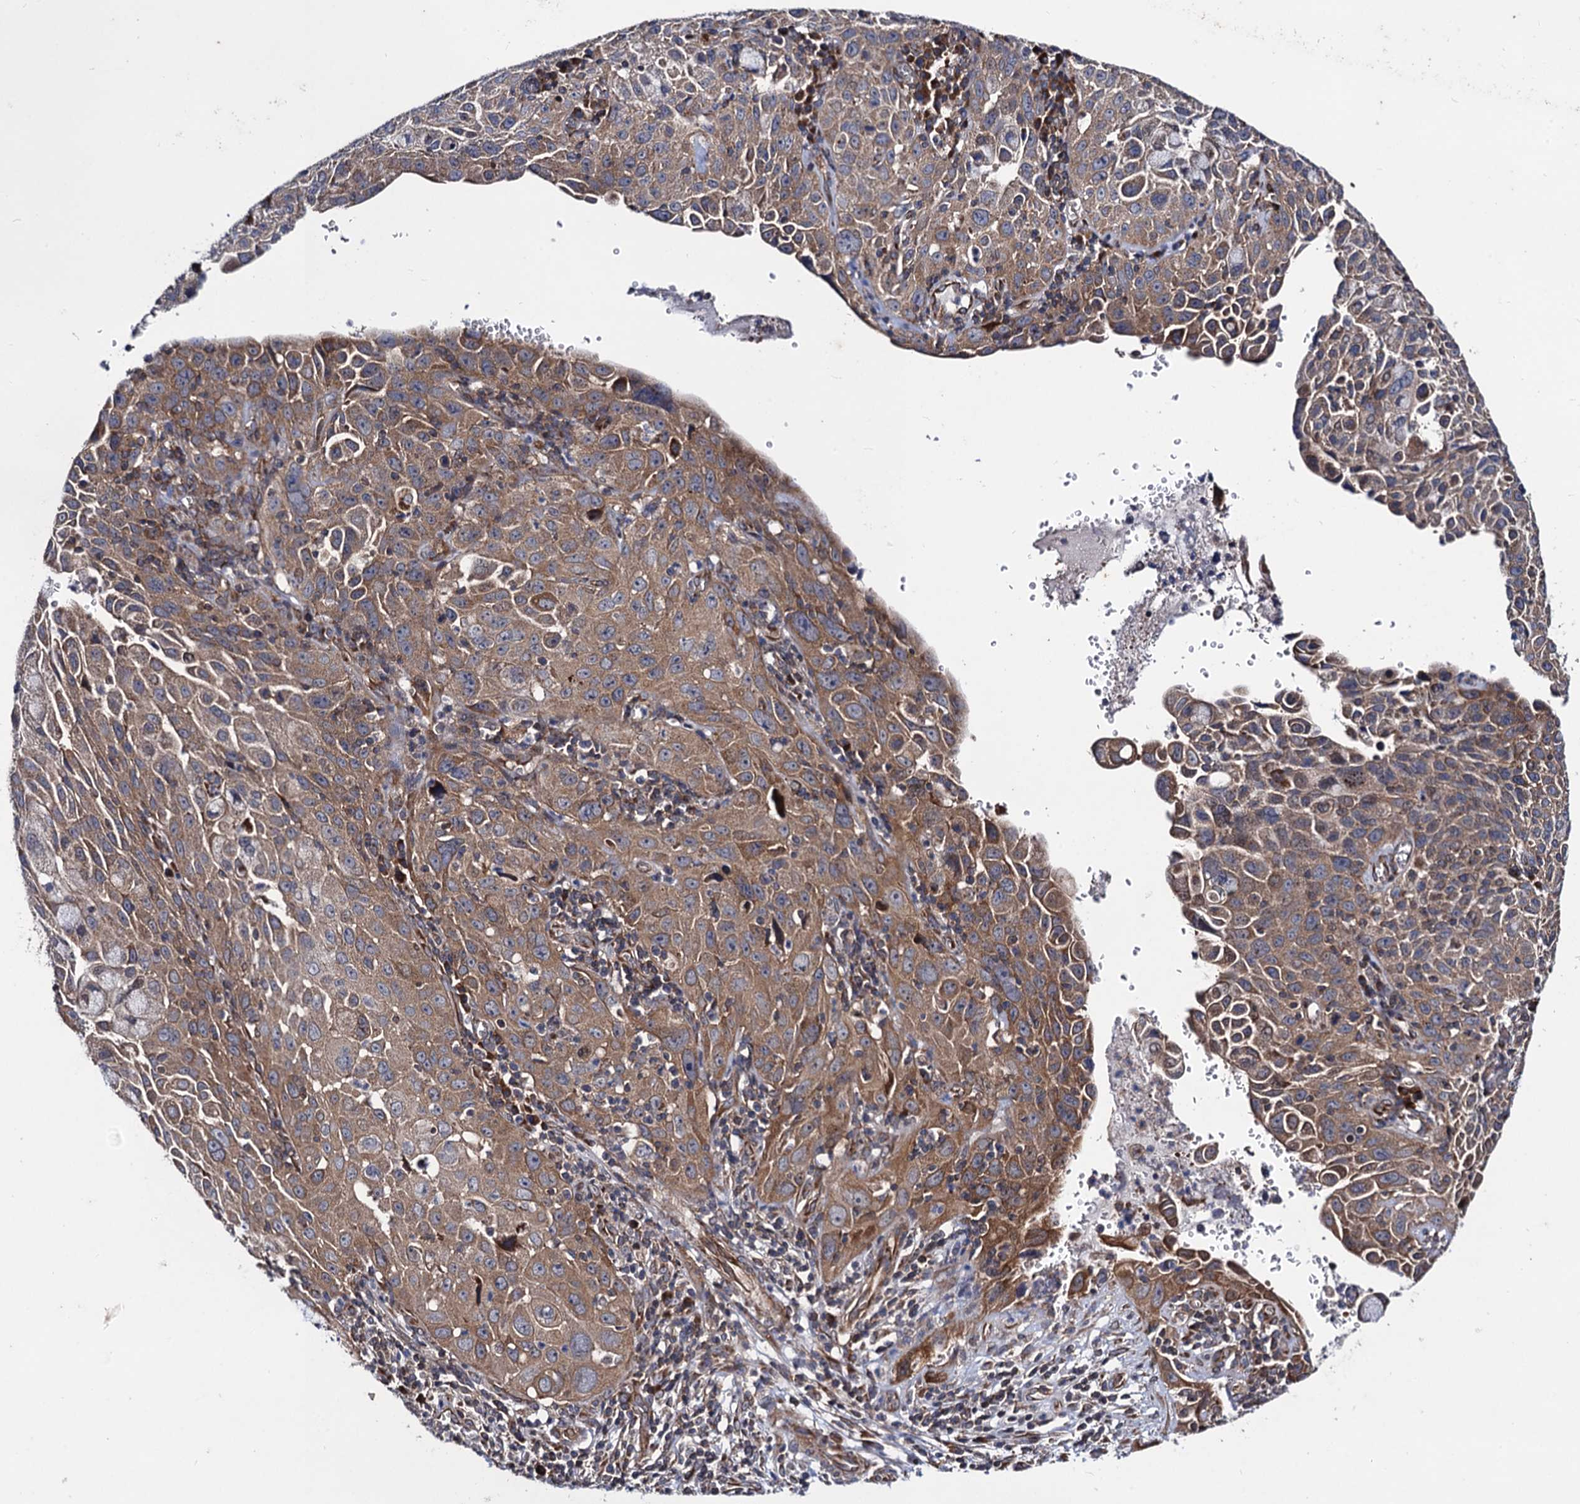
{"staining": {"intensity": "moderate", "quantity": "25%-75%", "location": "cytoplasmic/membranous"}, "tissue": "cervical cancer", "cell_type": "Tumor cells", "image_type": "cancer", "snomed": [{"axis": "morphology", "description": "Squamous cell carcinoma, NOS"}, {"axis": "topography", "description": "Cervix"}], "caption": "Squamous cell carcinoma (cervical) stained for a protein (brown) displays moderate cytoplasmic/membranous positive expression in approximately 25%-75% of tumor cells.", "gene": "DYDC1", "patient": {"sex": "female", "age": 42}}